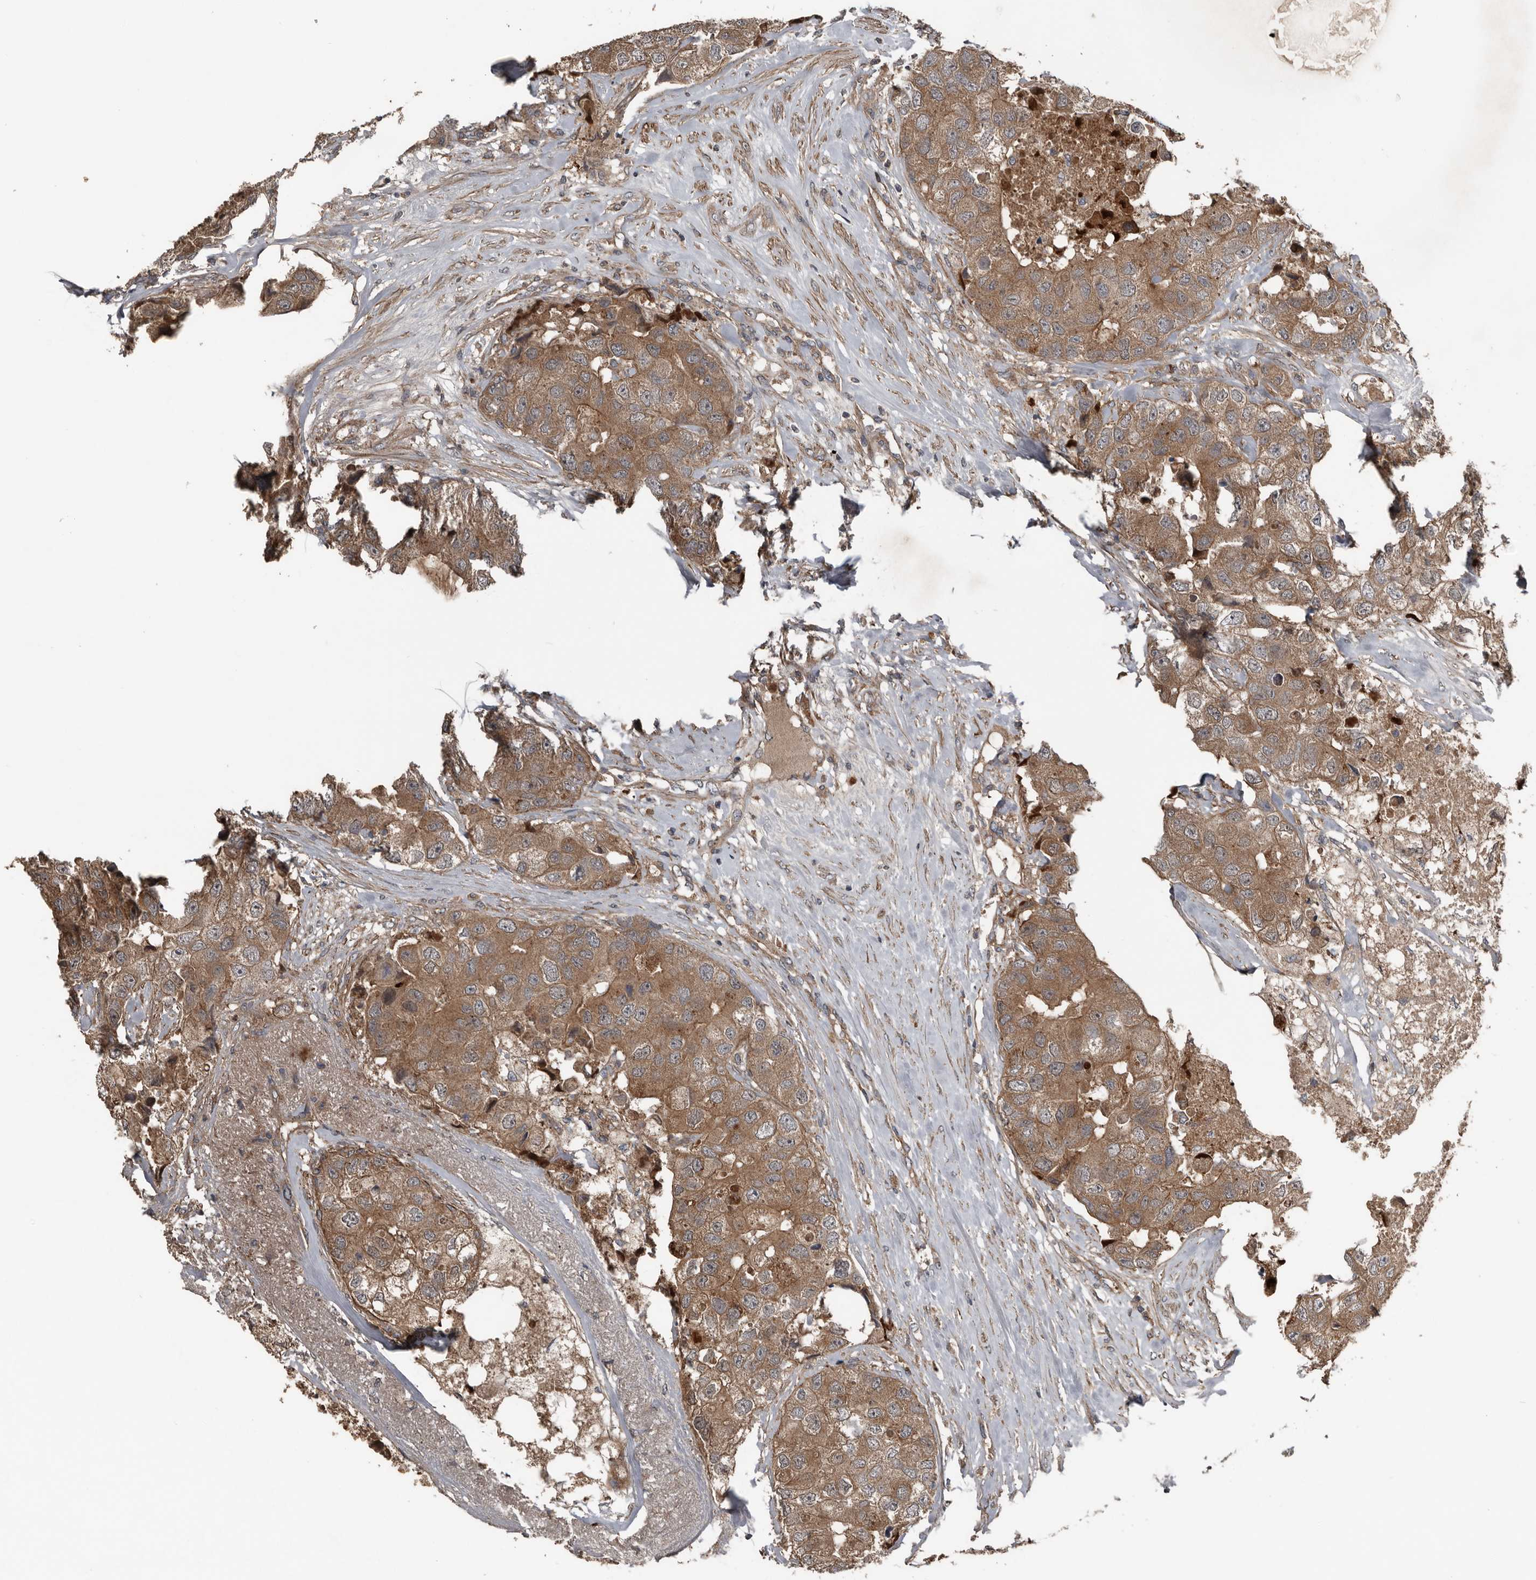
{"staining": {"intensity": "moderate", "quantity": ">75%", "location": "cytoplasmic/membranous"}, "tissue": "breast cancer", "cell_type": "Tumor cells", "image_type": "cancer", "snomed": [{"axis": "morphology", "description": "Duct carcinoma"}, {"axis": "topography", "description": "Breast"}], "caption": "Immunohistochemistry histopathology image of neoplastic tissue: human breast cancer (invasive ductal carcinoma) stained using immunohistochemistry demonstrates medium levels of moderate protein expression localized specifically in the cytoplasmic/membranous of tumor cells, appearing as a cytoplasmic/membranous brown color.", "gene": "DNAJB4", "patient": {"sex": "female", "age": 62}}